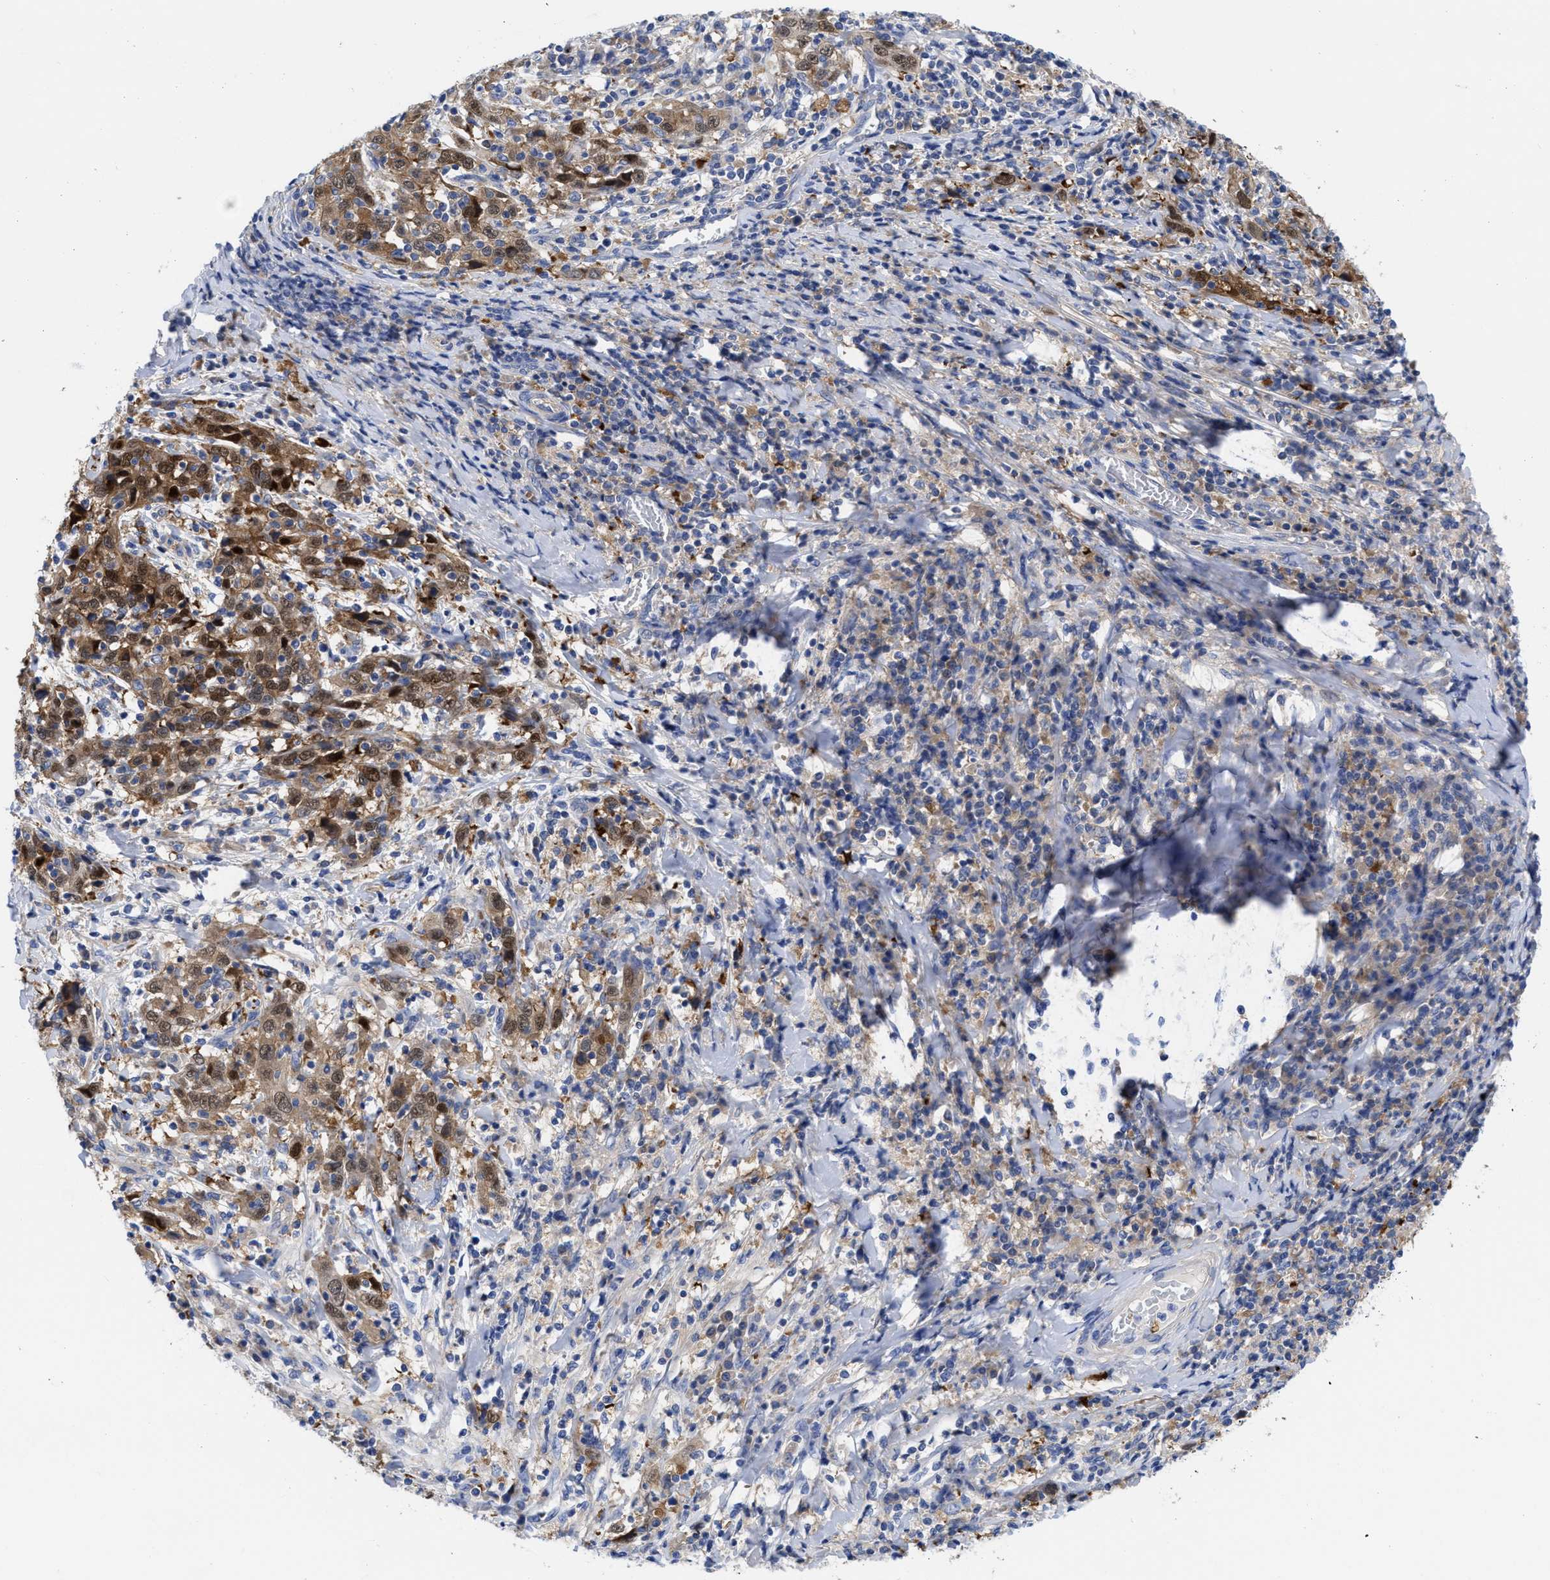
{"staining": {"intensity": "strong", "quantity": ">75%", "location": "cytoplasmic/membranous,nuclear"}, "tissue": "cervical cancer", "cell_type": "Tumor cells", "image_type": "cancer", "snomed": [{"axis": "morphology", "description": "Squamous cell carcinoma, NOS"}, {"axis": "topography", "description": "Cervix"}], "caption": "There is high levels of strong cytoplasmic/membranous and nuclear staining in tumor cells of cervical cancer, as demonstrated by immunohistochemical staining (brown color).", "gene": "RBKS", "patient": {"sex": "female", "age": 46}}